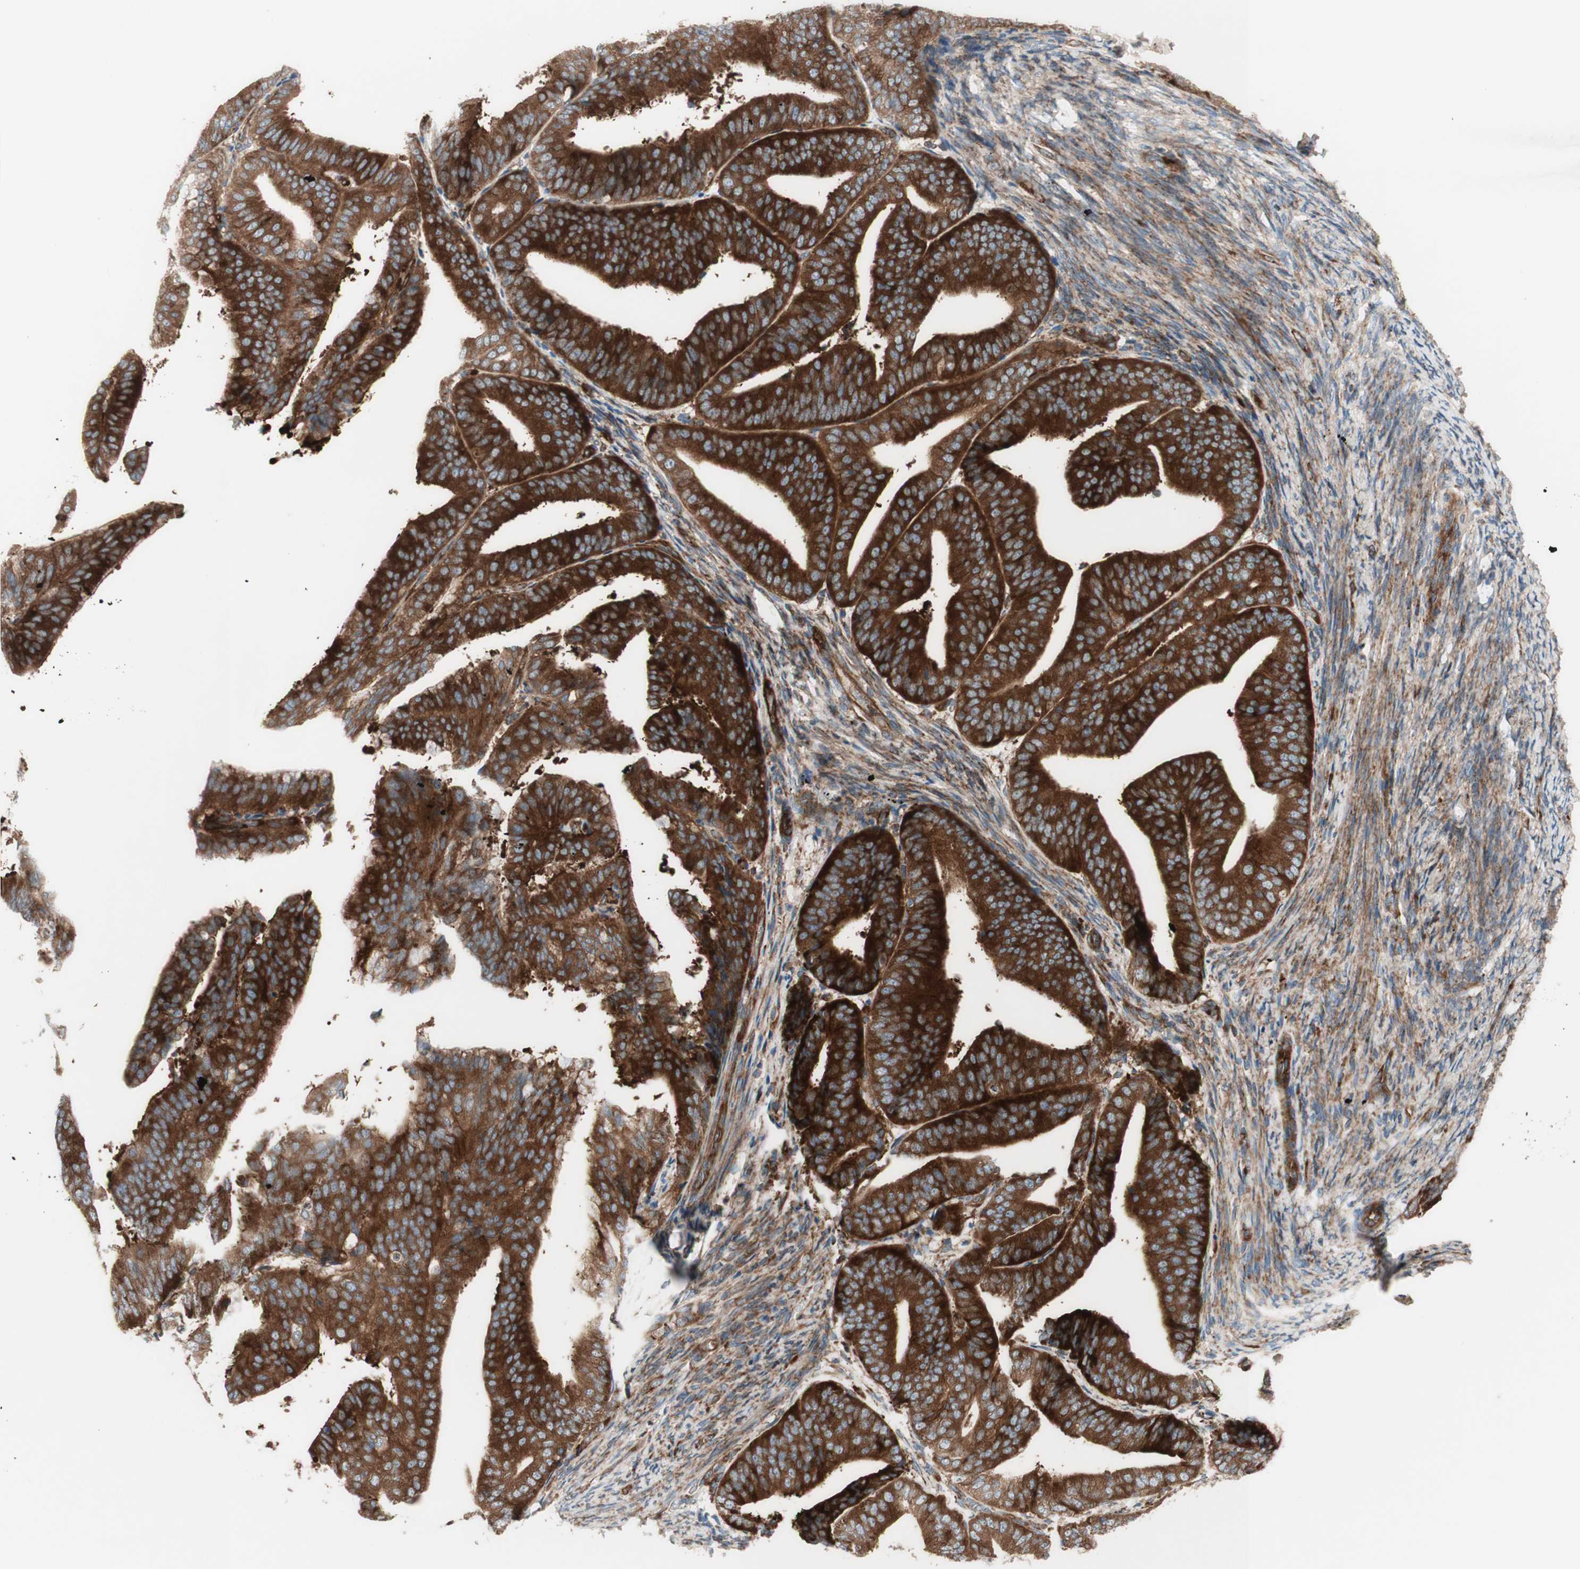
{"staining": {"intensity": "strong", "quantity": ">75%", "location": "cytoplasmic/membranous"}, "tissue": "endometrial cancer", "cell_type": "Tumor cells", "image_type": "cancer", "snomed": [{"axis": "morphology", "description": "Adenocarcinoma, NOS"}, {"axis": "topography", "description": "Endometrium"}], "caption": "The image exhibits immunohistochemical staining of adenocarcinoma (endometrial). There is strong cytoplasmic/membranous expression is seen in approximately >75% of tumor cells.", "gene": "CCN4", "patient": {"sex": "female", "age": 63}}